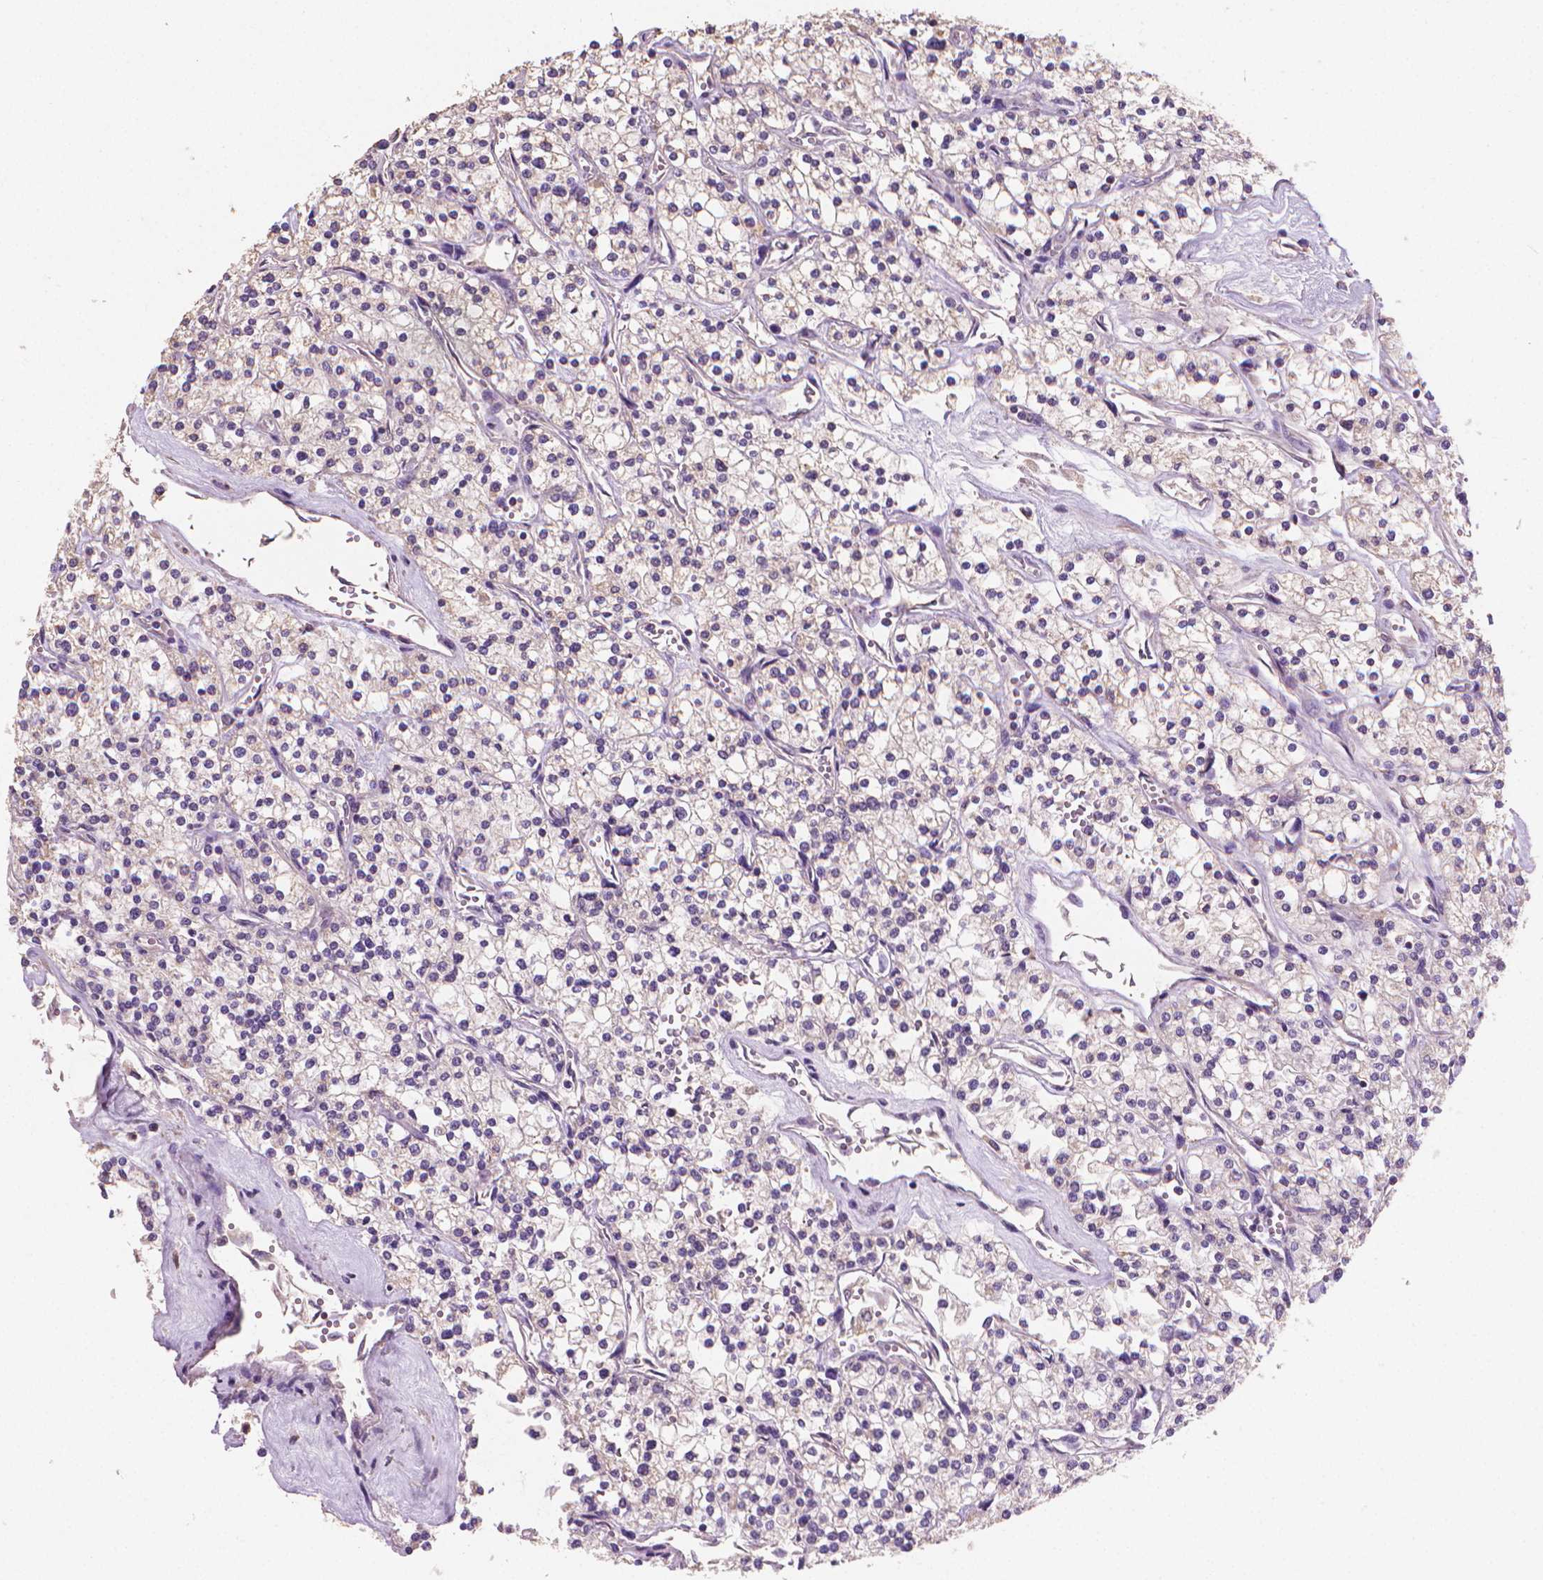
{"staining": {"intensity": "negative", "quantity": "none", "location": "none"}, "tissue": "renal cancer", "cell_type": "Tumor cells", "image_type": "cancer", "snomed": [{"axis": "morphology", "description": "Adenocarcinoma, NOS"}, {"axis": "topography", "description": "Kidney"}], "caption": "Immunohistochemistry of renal cancer reveals no staining in tumor cells. Brightfield microscopy of IHC stained with DAB (brown) and hematoxylin (blue), captured at high magnification.", "gene": "CATIP", "patient": {"sex": "male", "age": 80}}